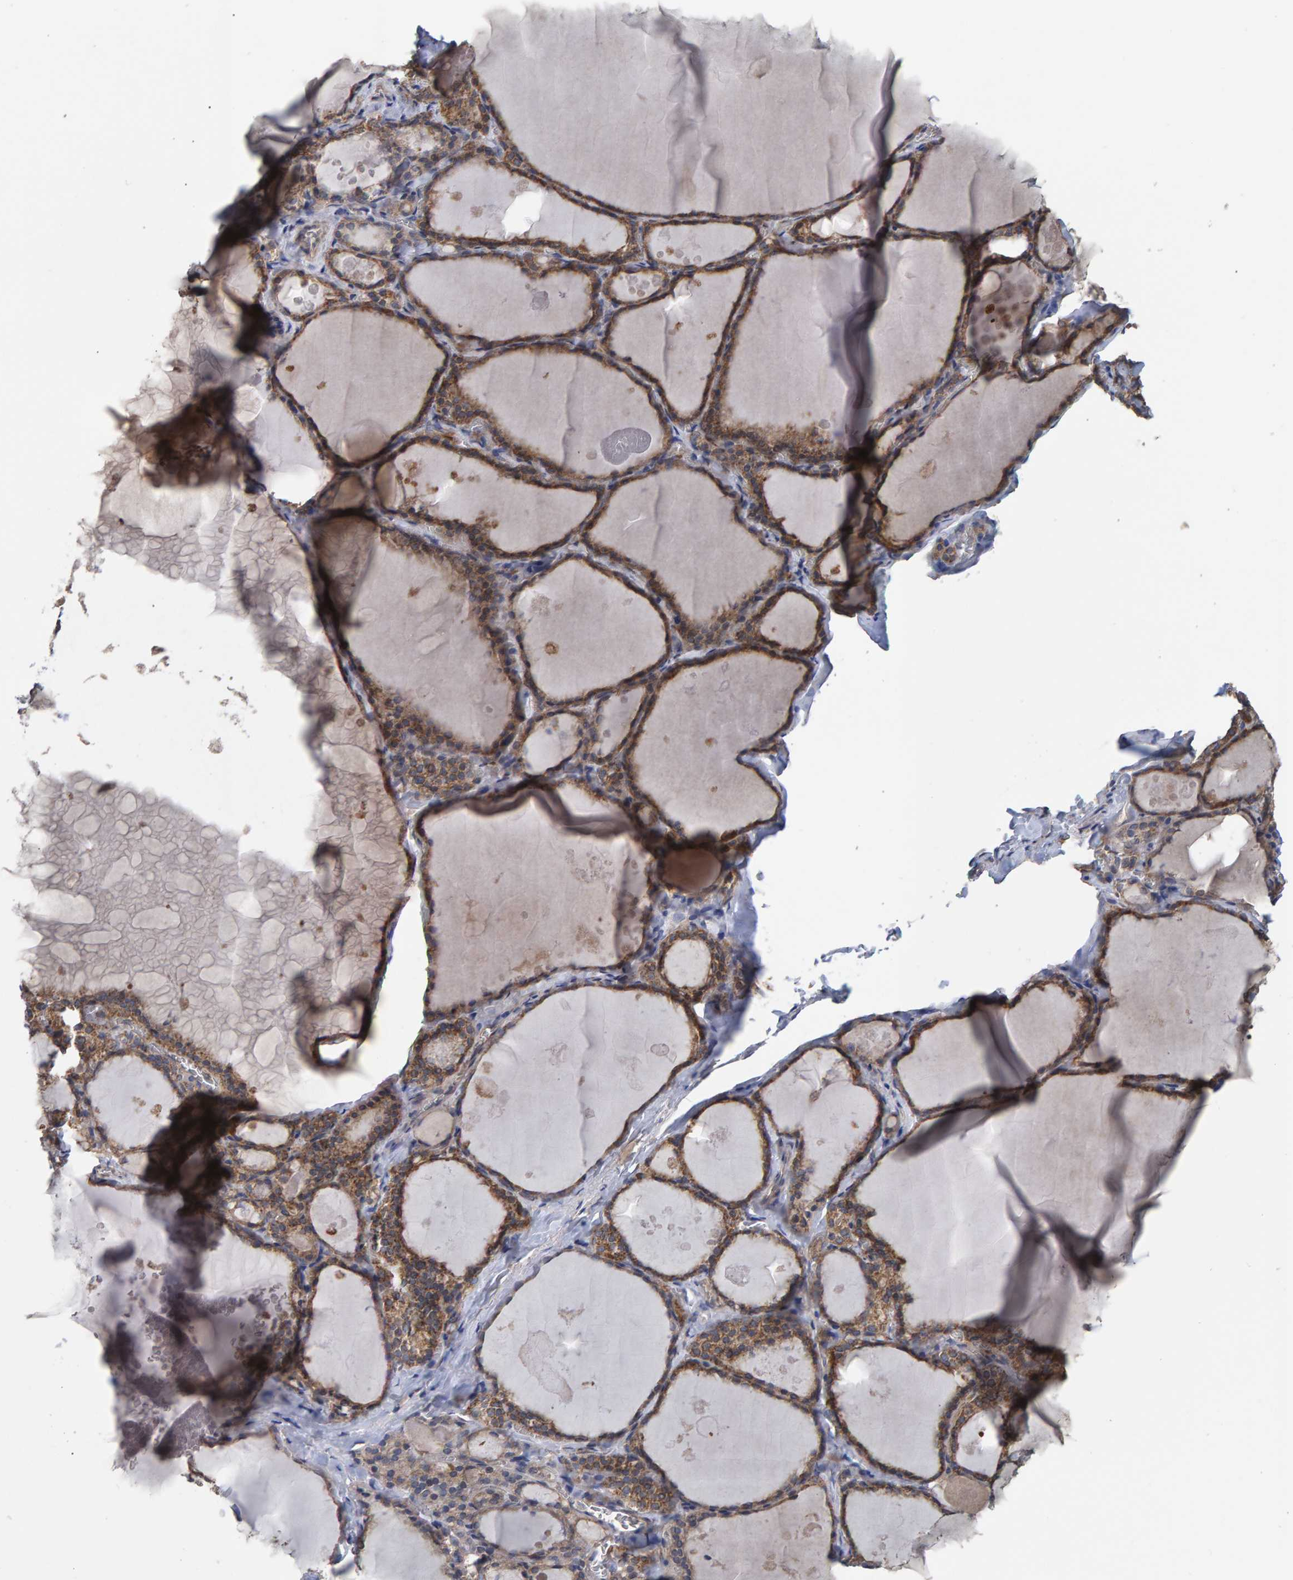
{"staining": {"intensity": "moderate", "quantity": ">75%", "location": "cytoplasmic/membranous"}, "tissue": "thyroid gland", "cell_type": "Glandular cells", "image_type": "normal", "snomed": [{"axis": "morphology", "description": "Normal tissue, NOS"}, {"axis": "topography", "description": "Thyroid gland"}], "caption": "Immunohistochemistry (IHC) of benign thyroid gland displays medium levels of moderate cytoplasmic/membranous staining in about >75% of glandular cells. The staining was performed using DAB, with brown indicating positive protein expression. Nuclei are stained blue with hematoxylin.", "gene": "LRSAM1", "patient": {"sex": "male", "age": 56}}